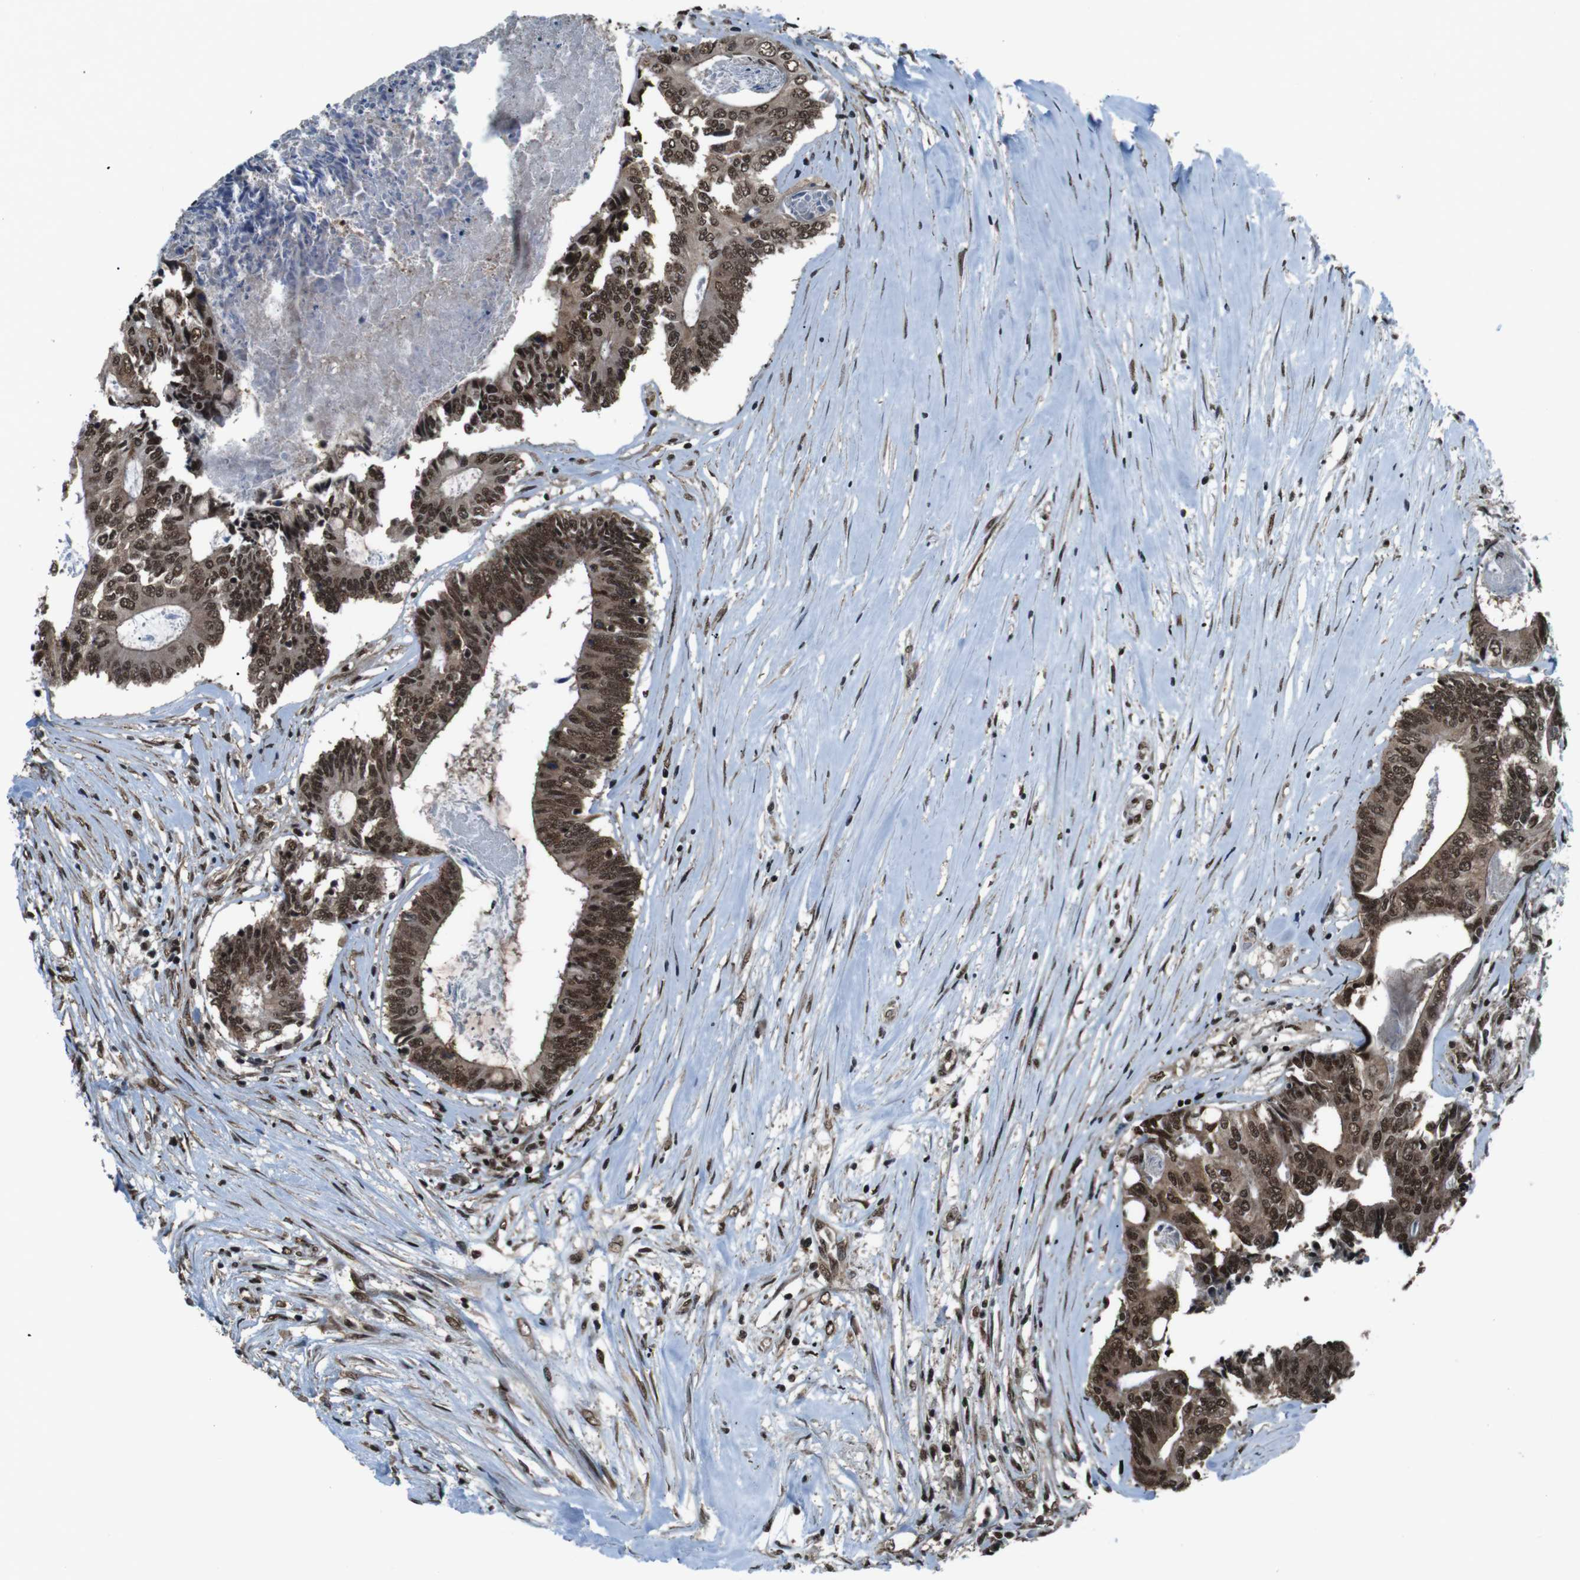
{"staining": {"intensity": "moderate", "quantity": ">75%", "location": "cytoplasmic/membranous,nuclear"}, "tissue": "colorectal cancer", "cell_type": "Tumor cells", "image_type": "cancer", "snomed": [{"axis": "morphology", "description": "Adenocarcinoma, NOS"}, {"axis": "topography", "description": "Rectum"}], "caption": "Immunohistochemistry (IHC) (DAB (3,3'-diaminobenzidine)) staining of human colorectal cancer exhibits moderate cytoplasmic/membranous and nuclear protein positivity in about >75% of tumor cells.", "gene": "NR4A2", "patient": {"sex": "male", "age": 63}}